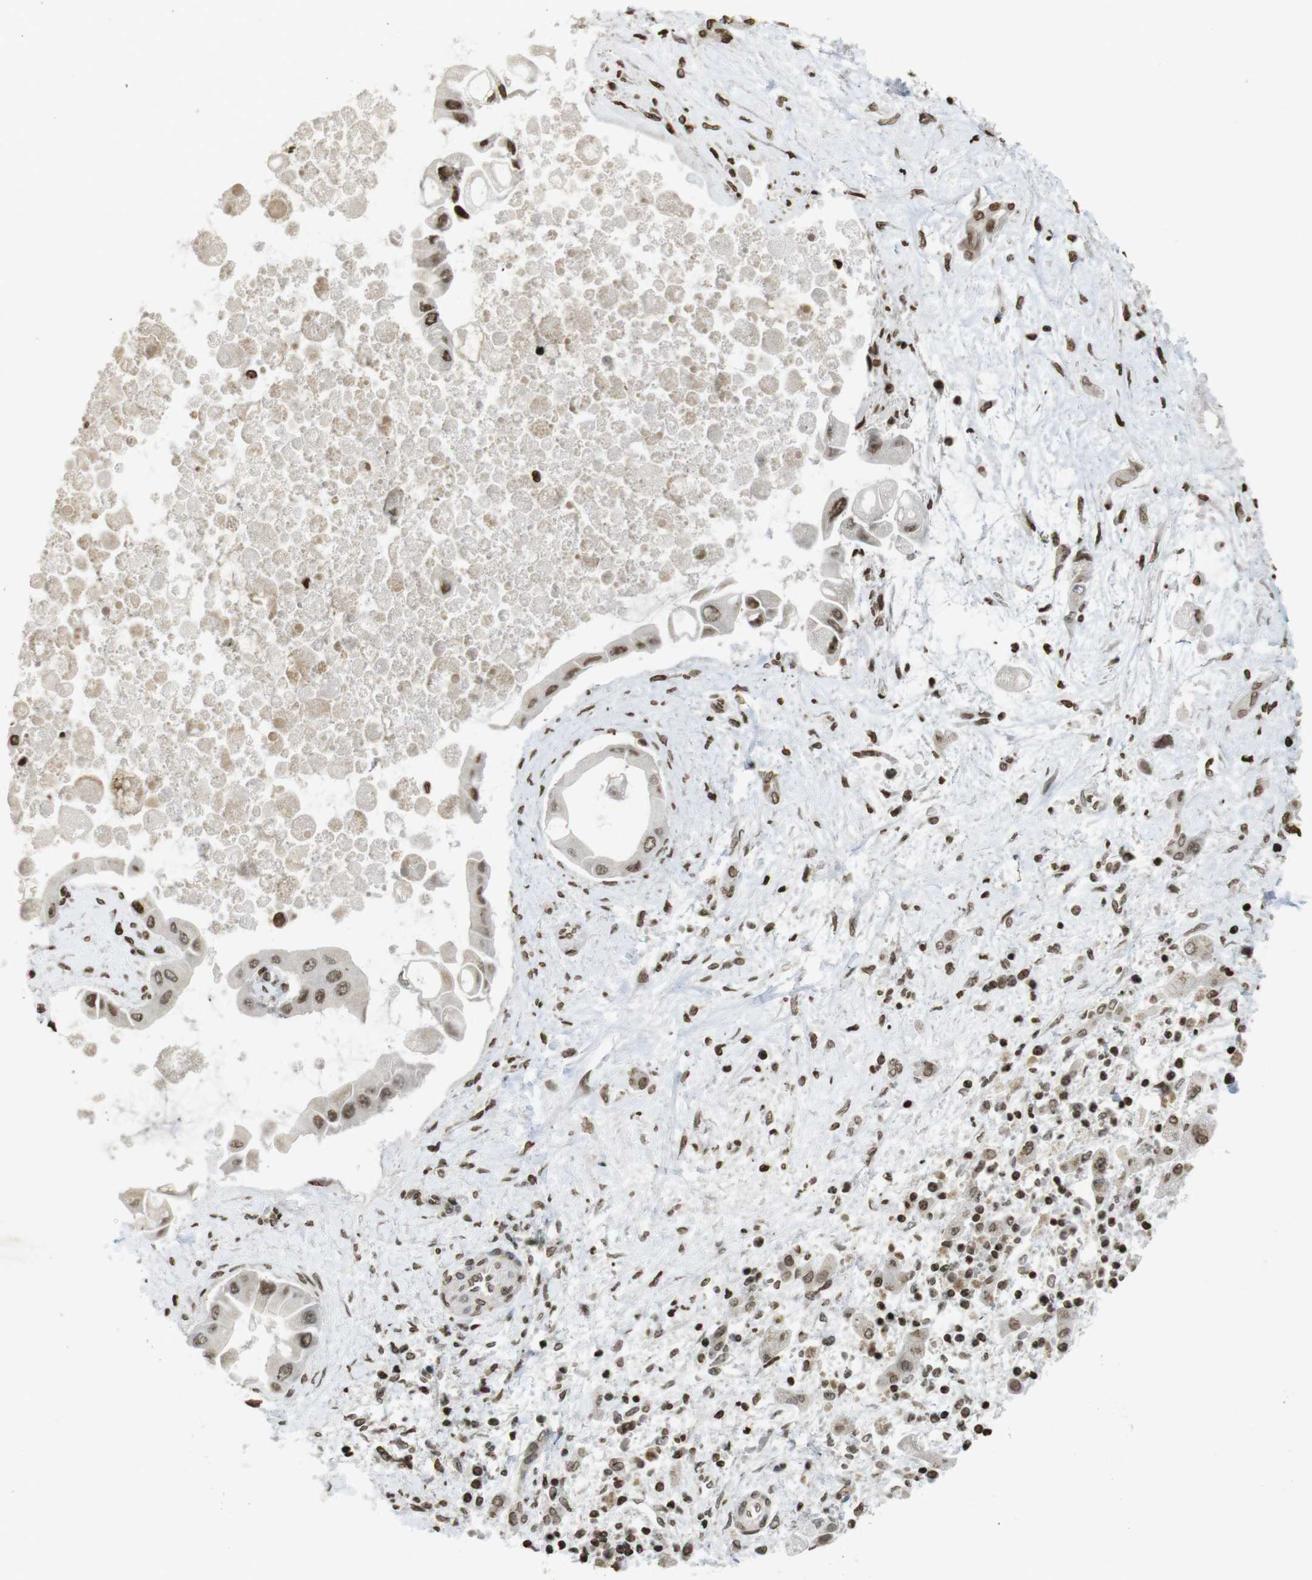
{"staining": {"intensity": "moderate", "quantity": ">75%", "location": "cytoplasmic/membranous,nuclear"}, "tissue": "liver cancer", "cell_type": "Tumor cells", "image_type": "cancer", "snomed": [{"axis": "morphology", "description": "Cholangiocarcinoma"}, {"axis": "topography", "description": "Liver"}], "caption": "High-magnification brightfield microscopy of liver cancer (cholangiocarcinoma) stained with DAB (brown) and counterstained with hematoxylin (blue). tumor cells exhibit moderate cytoplasmic/membranous and nuclear expression is appreciated in approximately>75% of cells.", "gene": "FOXA3", "patient": {"sex": "male", "age": 50}}